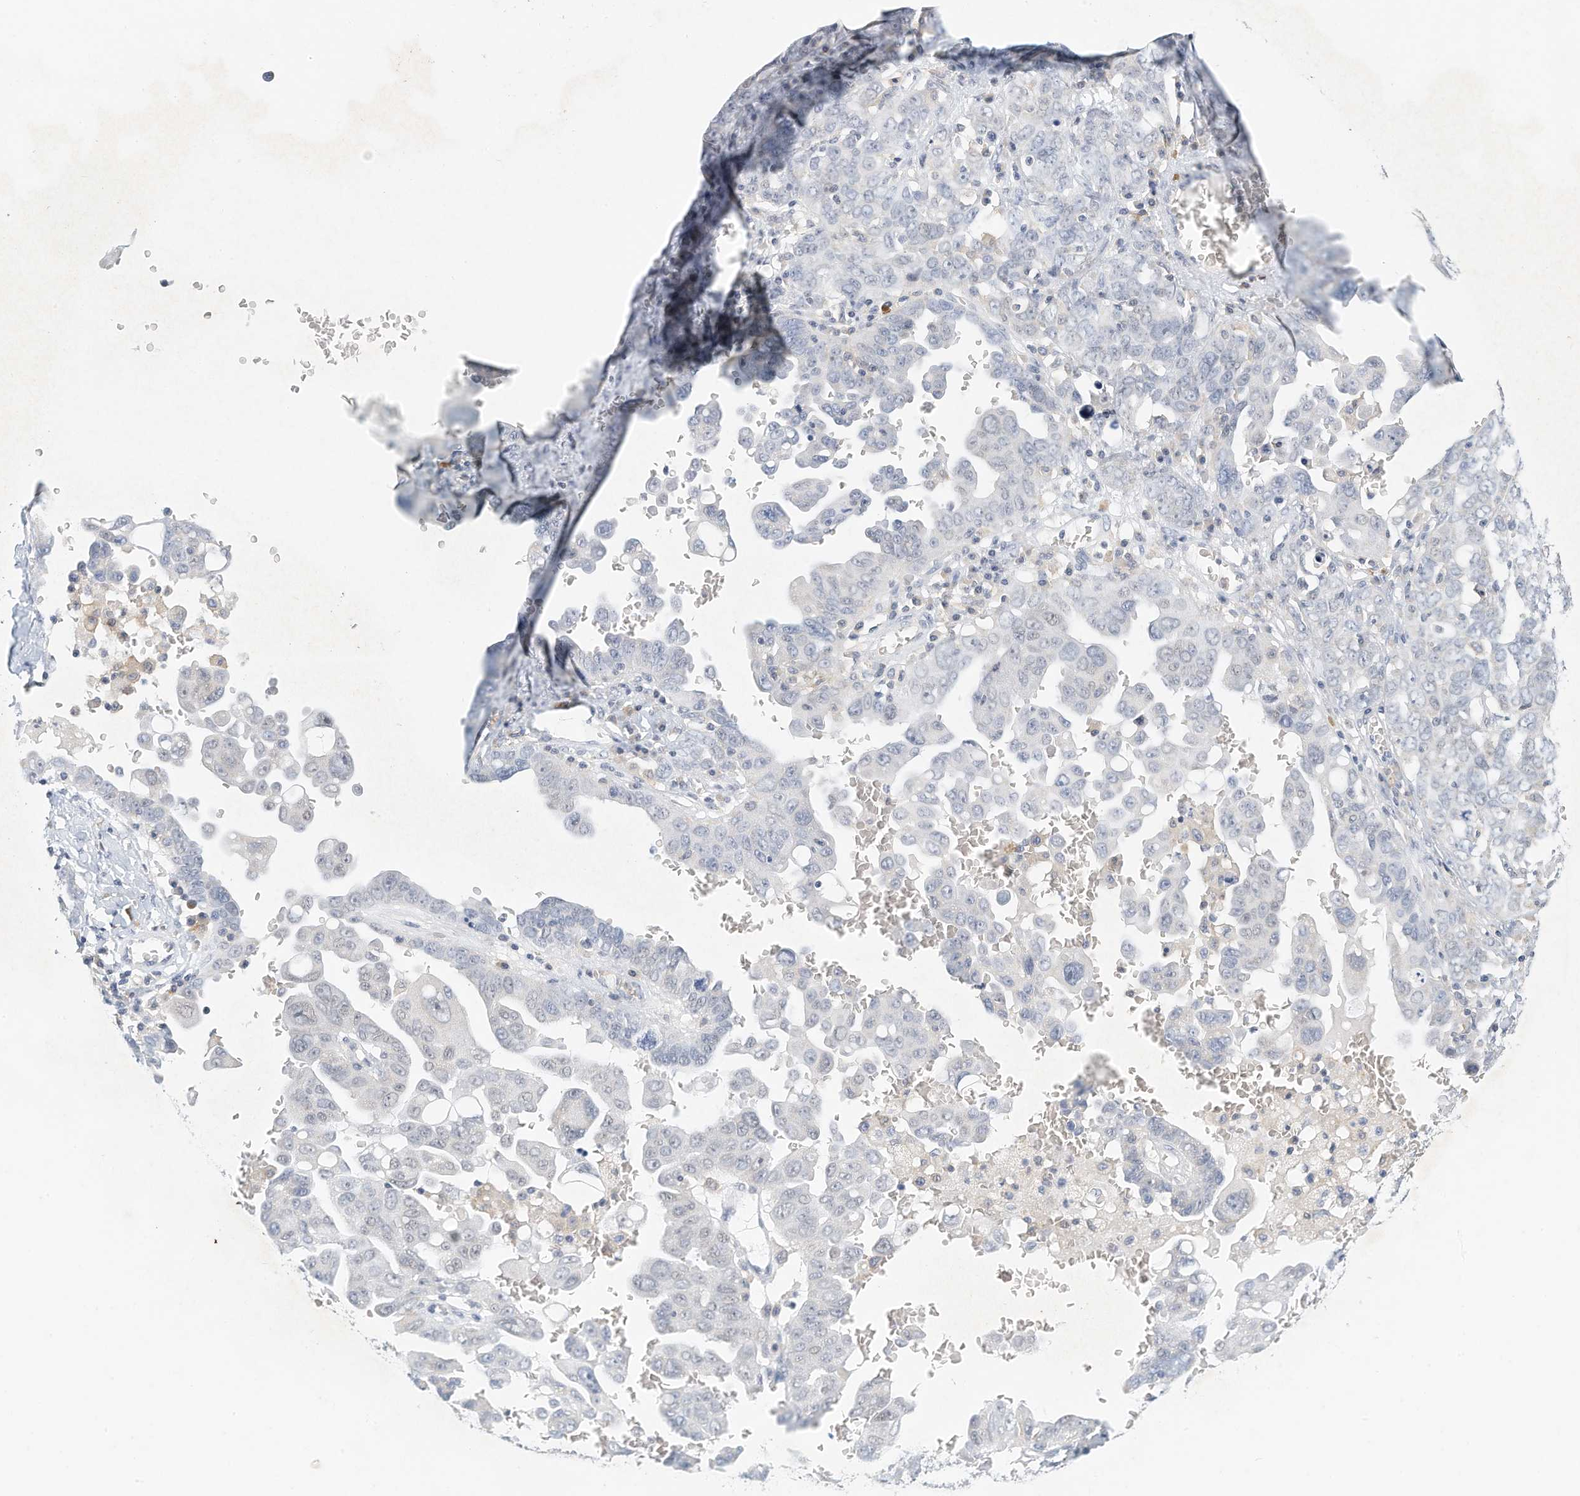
{"staining": {"intensity": "negative", "quantity": "none", "location": "none"}, "tissue": "ovarian cancer", "cell_type": "Tumor cells", "image_type": "cancer", "snomed": [{"axis": "morphology", "description": "Carcinoma, endometroid"}, {"axis": "topography", "description": "Ovary"}], "caption": "Immunohistochemistry (IHC) of ovarian cancer (endometroid carcinoma) demonstrates no expression in tumor cells.", "gene": "MICAL1", "patient": {"sex": "female", "age": 62}}